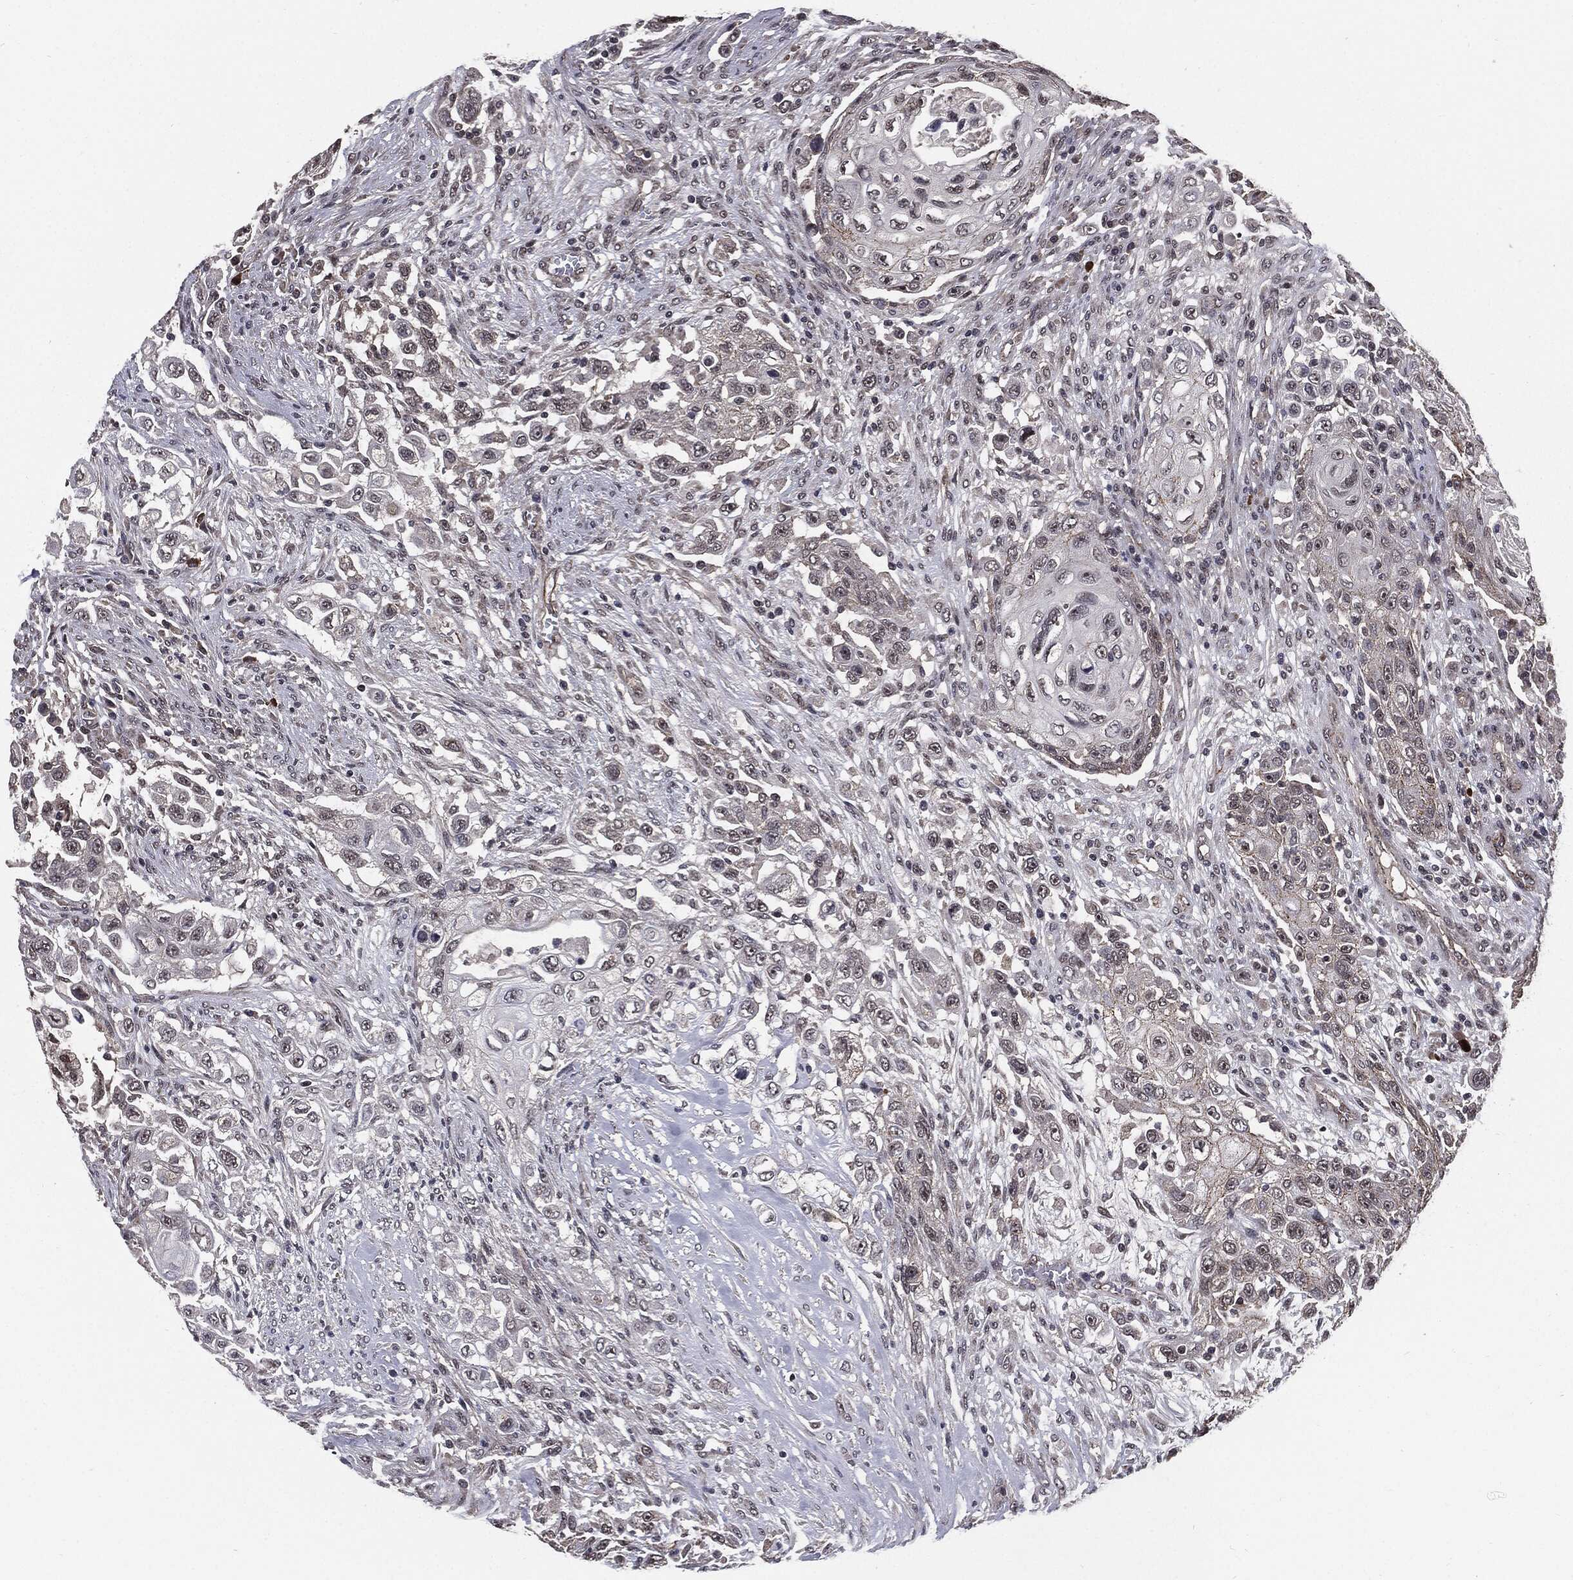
{"staining": {"intensity": "negative", "quantity": "none", "location": "none"}, "tissue": "urothelial cancer", "cell_type": "Tumor cells", "image_type": "cancer", "snomed": [{"axis": "morphology", "description": "Urothelial carcinoma, High grade"}, {"axis": "topography", "description": "Urinary bladder"}], "caption": "High power microscopy histopathology image of an IHC histopathology image of high-grade urothelial carcinoma, revealing no significant positivity in tumor cells. (IHC, brightfield microscopy, high magnification).", "gene": "PTPA", "patient": {"sex": "female", "age": 56}}